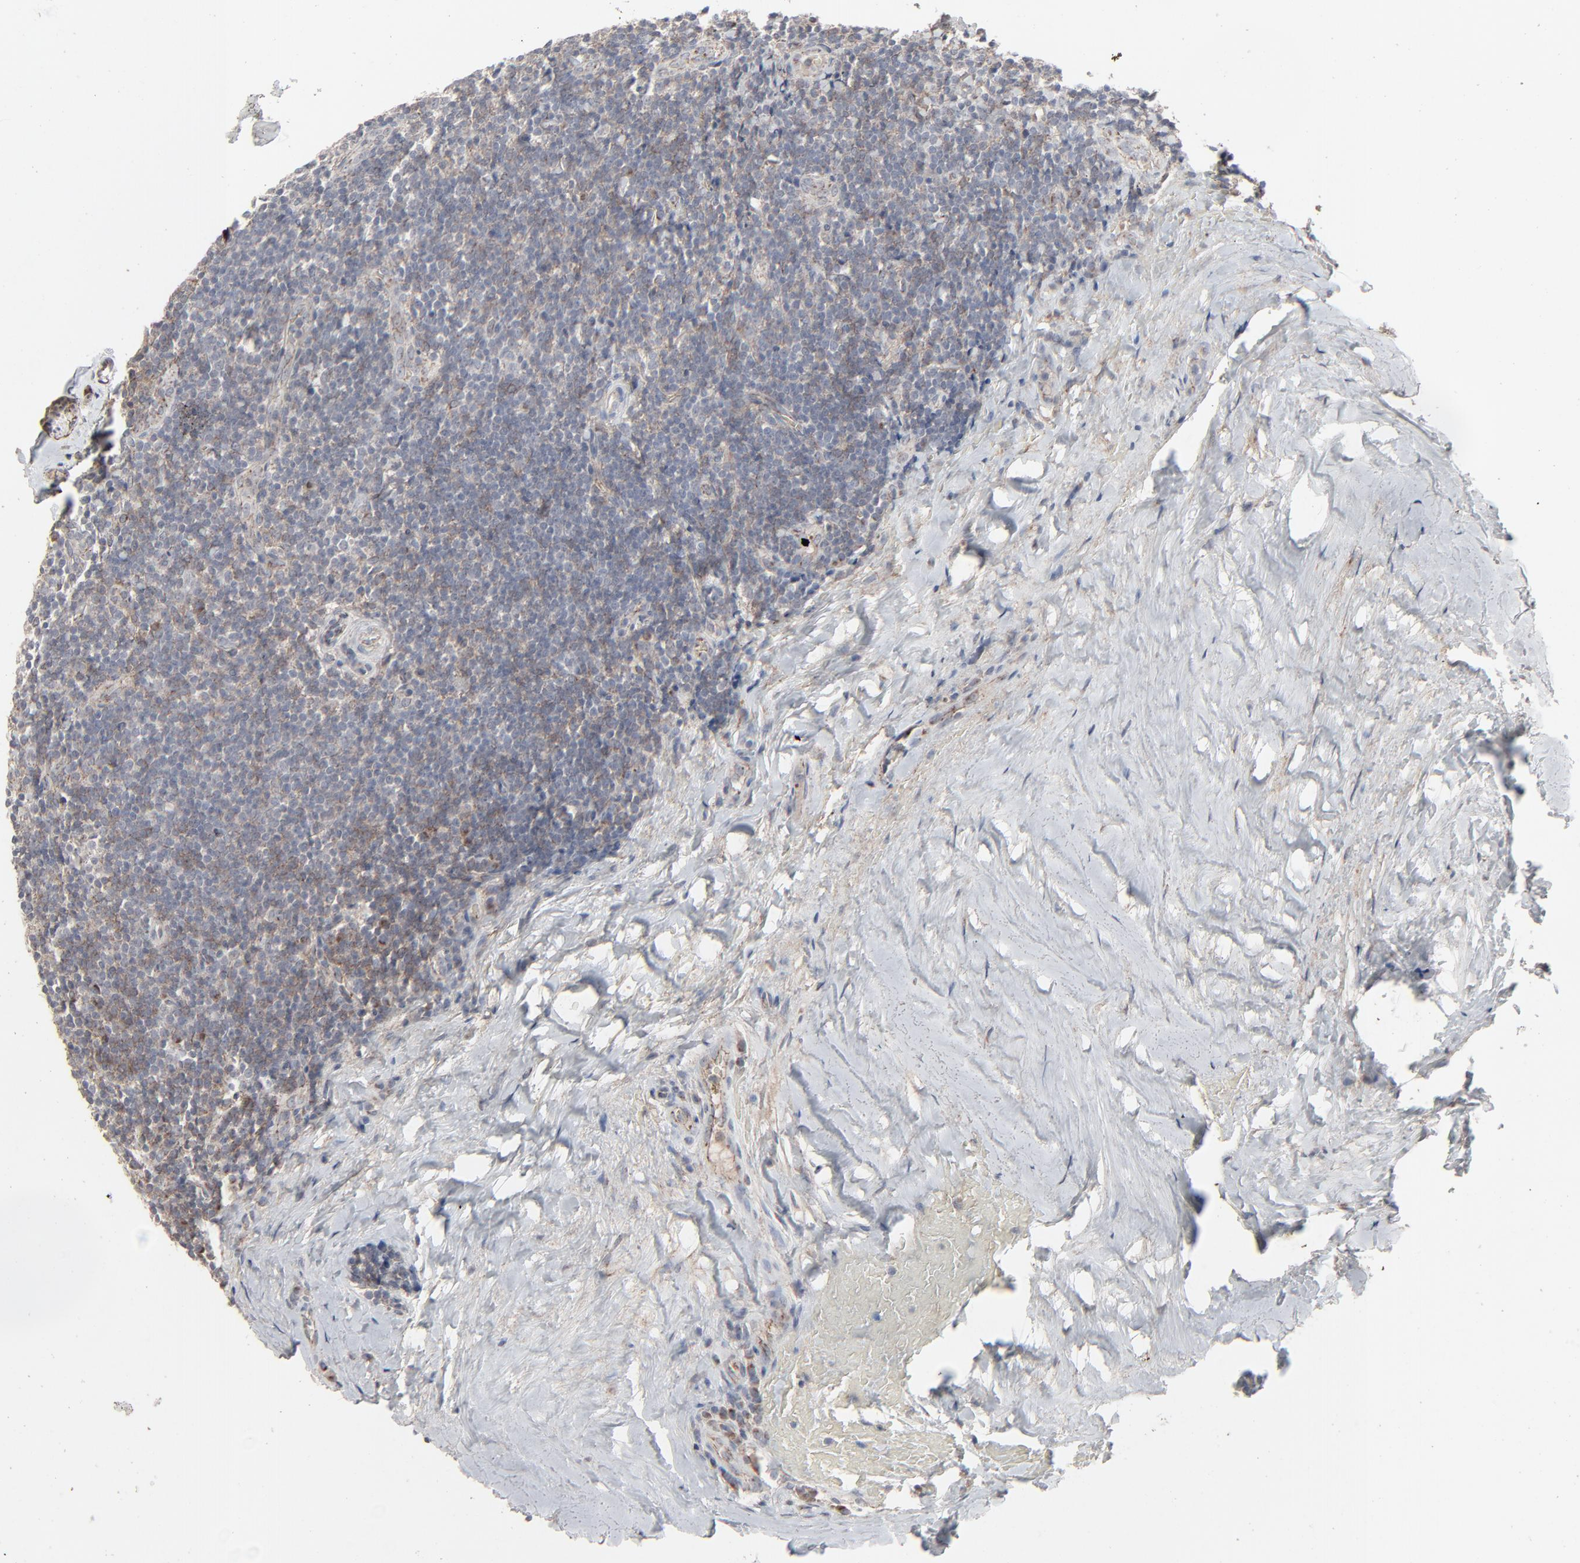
{"staining": {"intensity": "weak", "quantity": "25%-75%", "location": "cytoplasmic/membranous"}, "tissue": "tonsil", "cell_type": "Germinal center cells", "image_type": "normal", "snomed": [{"axis": "morphology", "description": "Normal tissue, NOS"}, {"axis": "topography", "description": "Tonsil"}], "caption": "About 25%-75% of germinal center cells in unremarkable tonsil exhibit weak cytoplasmic/membranous protein positivity as visualized by brown immunohistochemical staining.", "gene": "JAM3", "patient": {"sex": "male", "age": 31}}